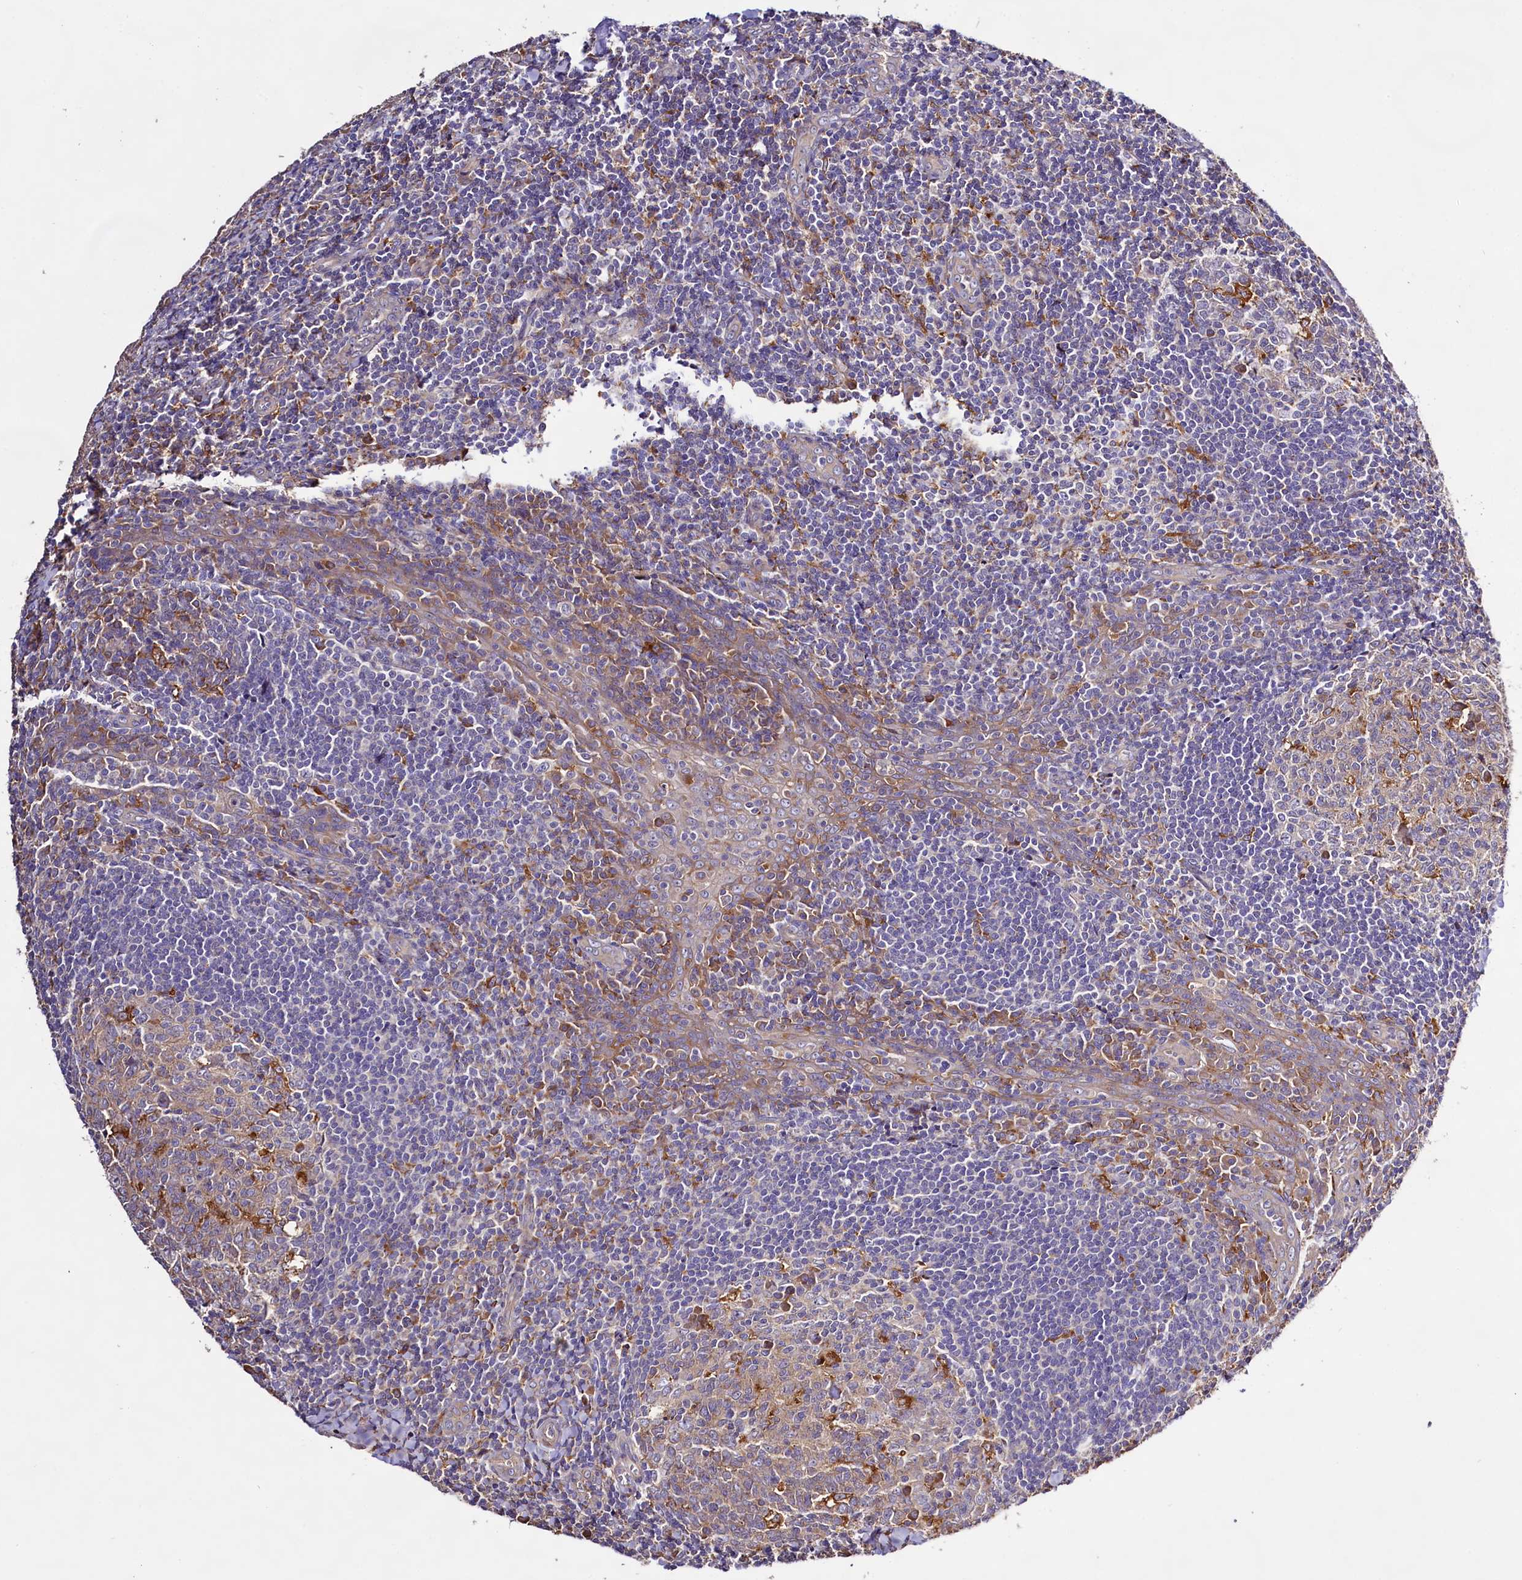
{"staining": {"intensity": "moderate", "quantity": "<25%", "location": "cytoplasmic/membranous"}, "tissue": "tonsil", "cell_type": "Germinal center cells", "image_type": "normal", "snomed": [{"axis": "morphology", "description": "Normal tissue, NOS"}, {"axis": "topography", "description": "Tonsil"}], "caption": "Moderate cytoplasmic/membranous expression for a protein is identified in approximately <25% of germinal center cells of benign tonsil using IHC.", "gene": "DMXL2", "patient": {"sex": "male", "age": 27}}